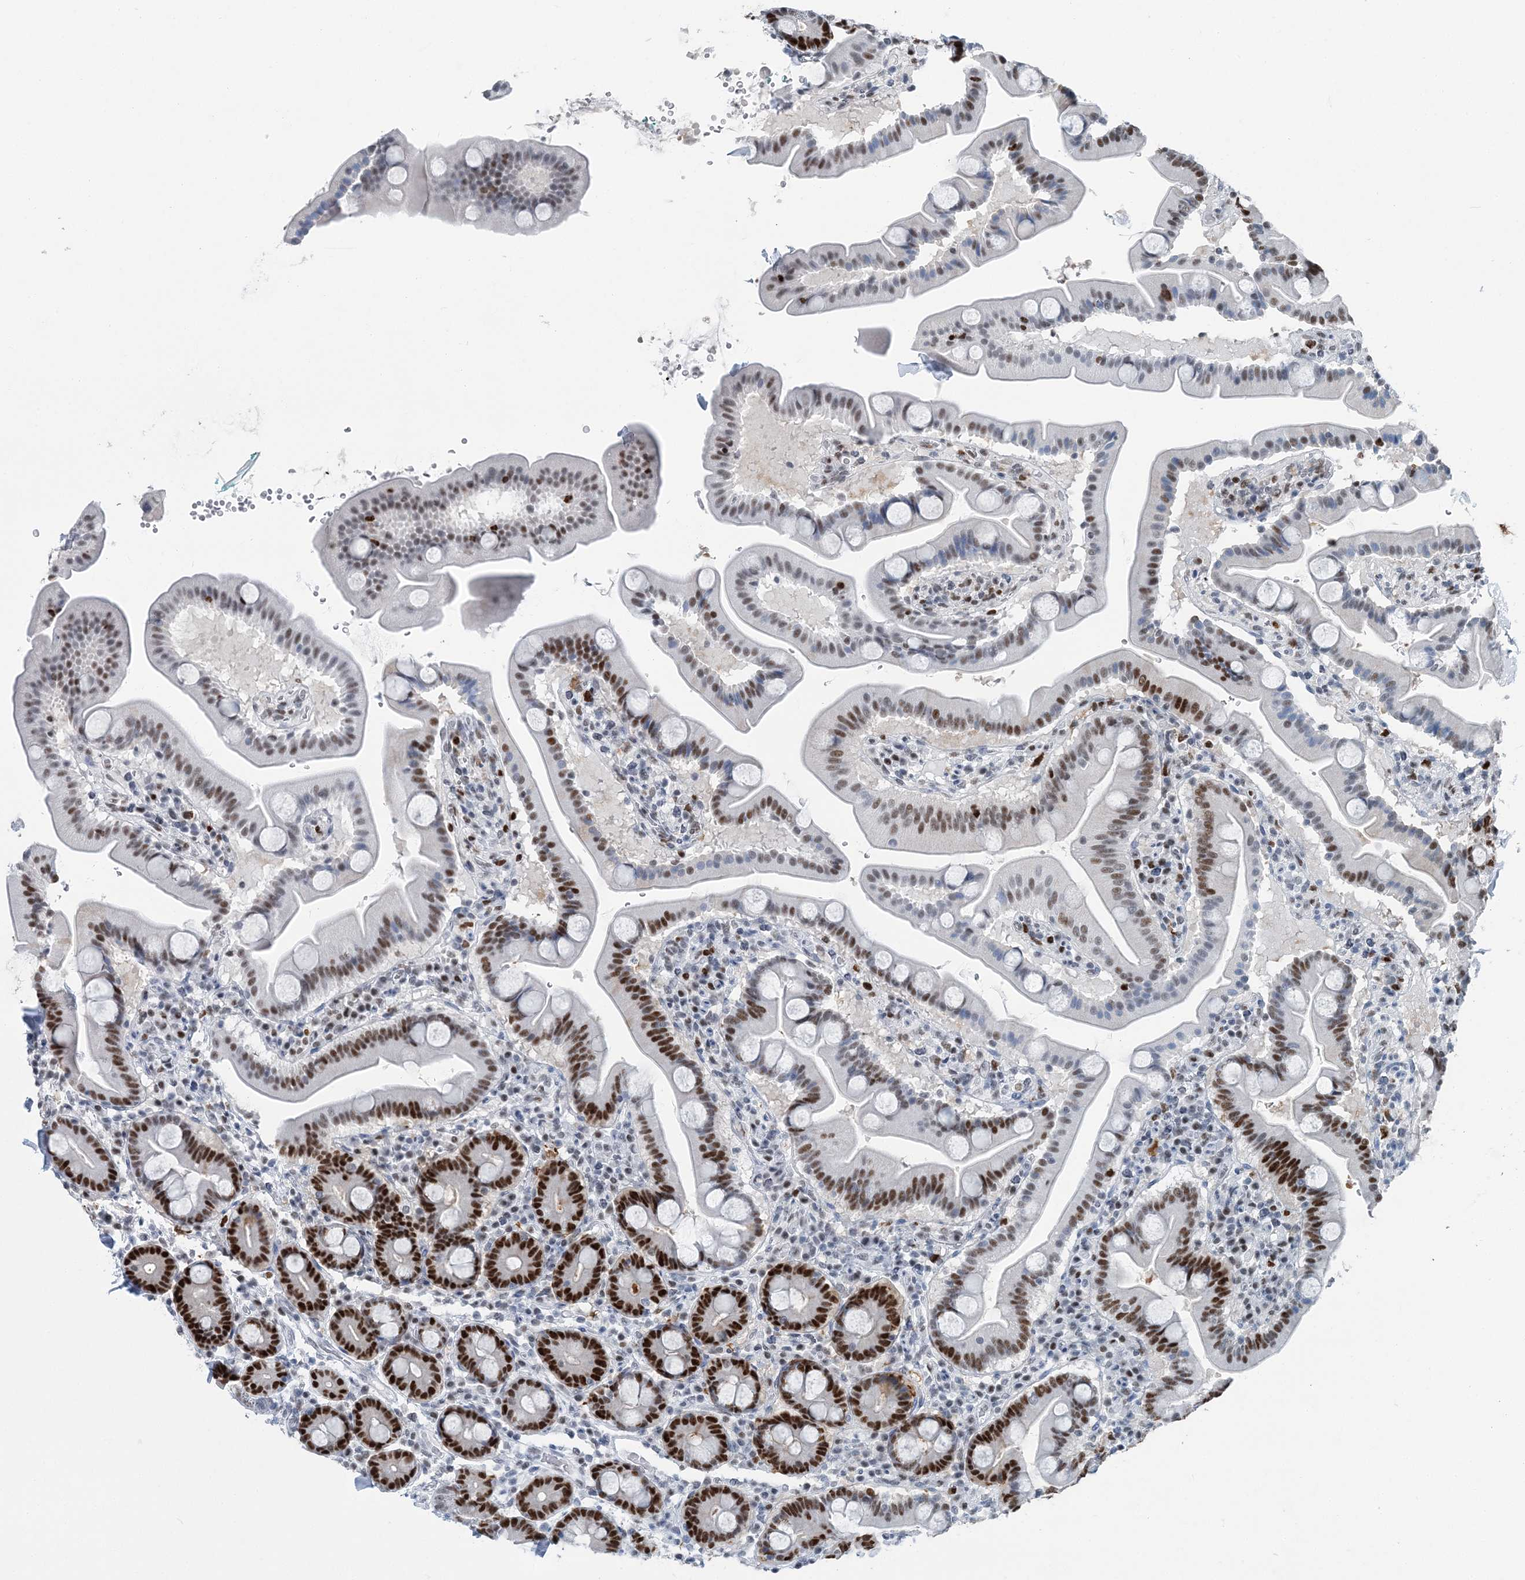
{"staining": {"intensity": "strong", "quantity": "25%-75%", "location": "nuclear"}, "tissue": "duodenum", "cell_type": "Glandular cells", "image_type": "normal", "snomed": [{"axis": "morphology", "description": "Normal tissue, NOS"}, {"axis": "topography", "description": "Duodenum"}], "caption": "Immunohistochemistry of benign duodenum displays high levels of strong nuclear expression in approximately 25%-75% of glandular cells. (DAB = brown stain, brightfield microscopy at high magnification).", "gene": "HAT1", "patient": {"sex": "male", "age": 54}}